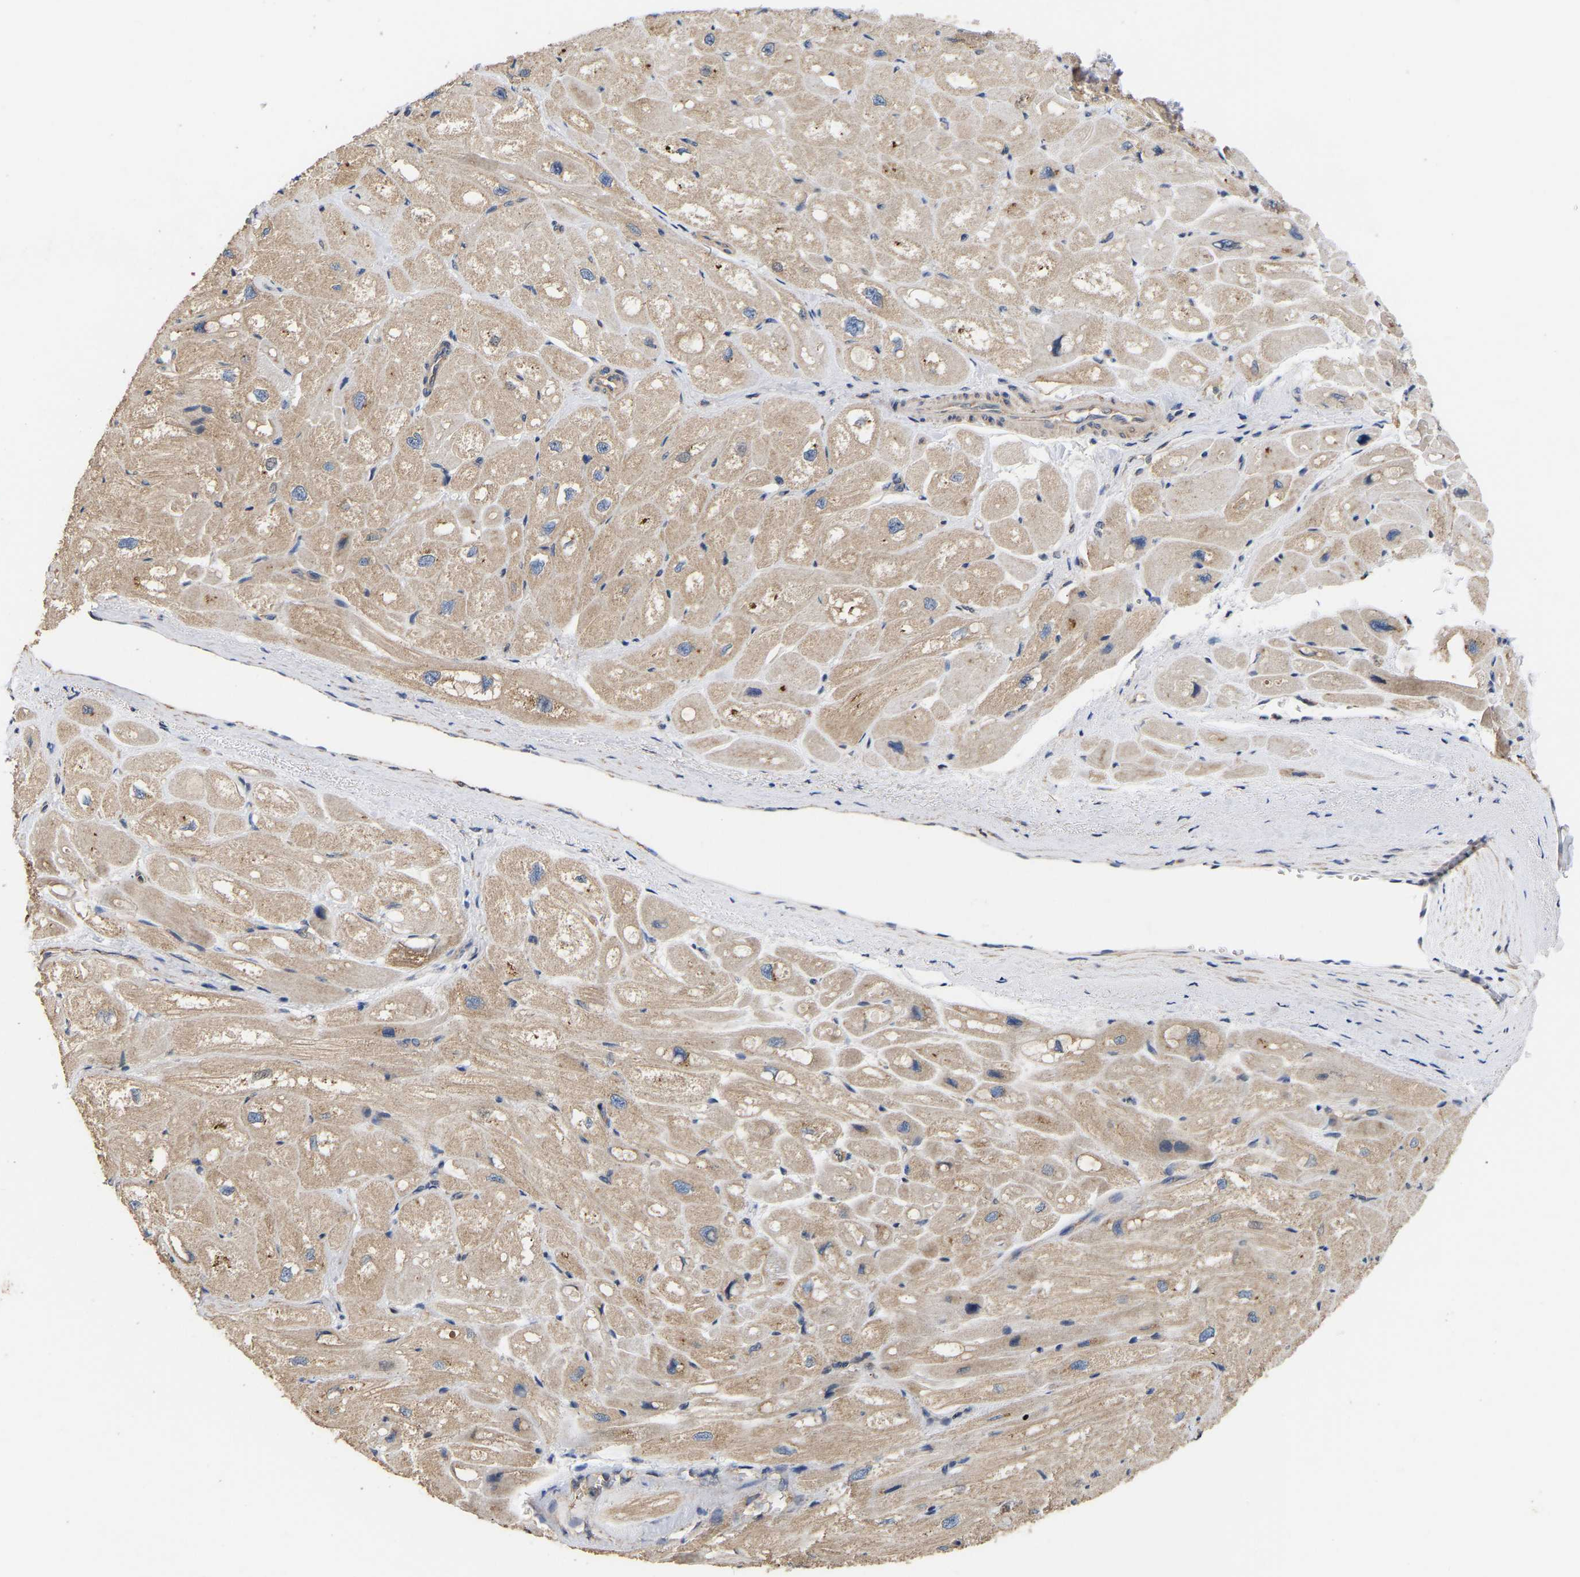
{"staining": {"intensity": "weak", "quantity": ">75%", "location": "cytoplasmic/membranous"}, "tissue": "heart muscle", "cell_type": "Cardiomyocytes", "image_type": "normal", "snomed": [{"axis": "morphology", "description": "Normal tissue, NOS"}, {"axis": "topography", "description": "Heart"}], "caption": "Weak cytoplasmic/membranous staining for a protein is present in about >75% of cardiomyocytes of benign heart muscle using IHC.", "gene": "AIMP2", "patient": {"sex": "male", "age": 49}}